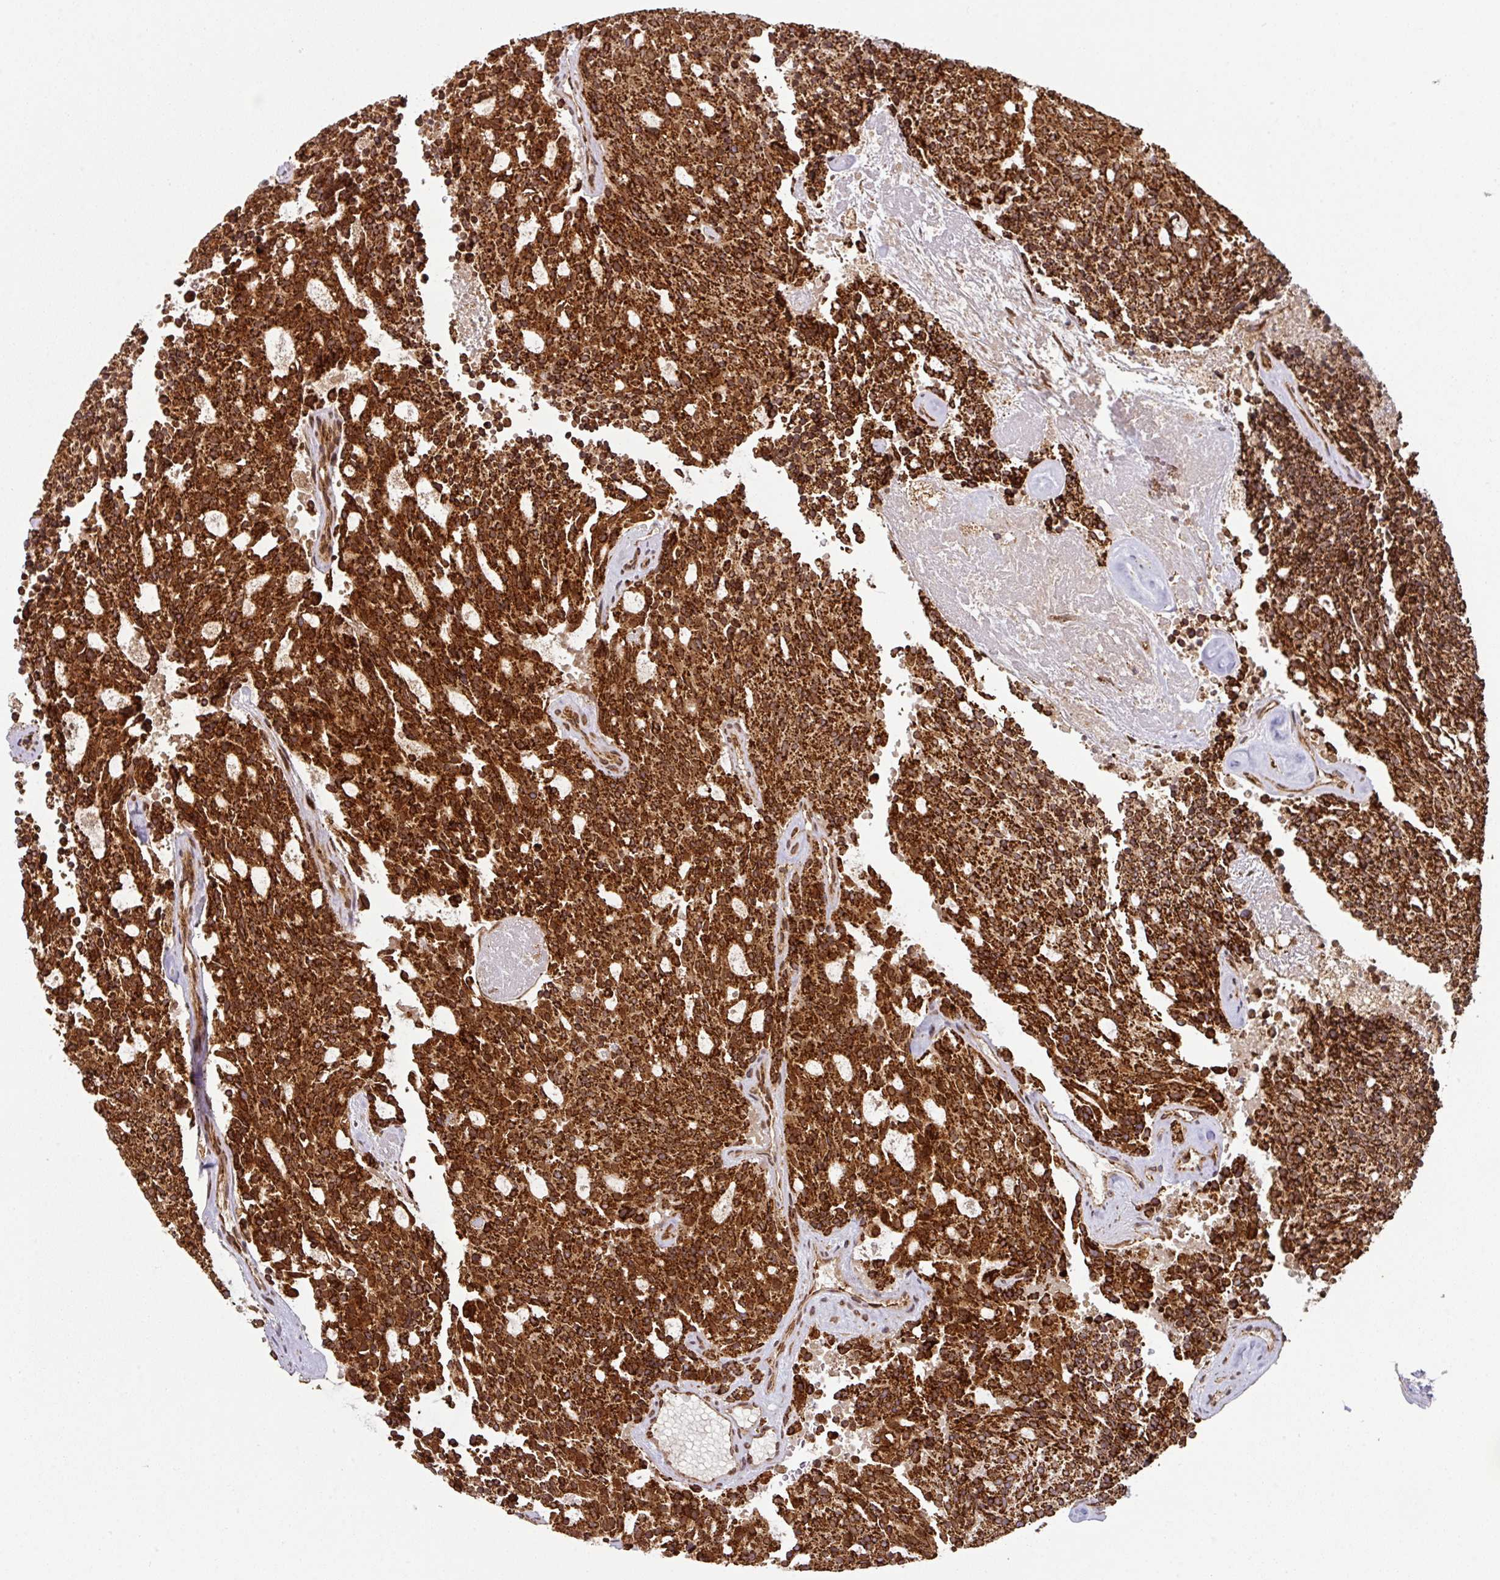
{"staining": {"intensity": "strong", "quantity": ">75%", "location": "cytoplasmic/membranous"}, "tissue": "carcinoid", "cell_type": "Tumor cells", "image_type": "cancer", "snomed": [{"axis": "morphology", "description": "Carcinoid, malignant, NOS"}, {"axis": "topography", "description": "Pancreas"}], "caption": "This image exhibits IHC staining of malignant carcinoid, with high strong cytoplasmic/membranous staining in about >75% of tumor cells.", "gene": "TRAP1", "patient": {"sex": "female", "age": 54}}